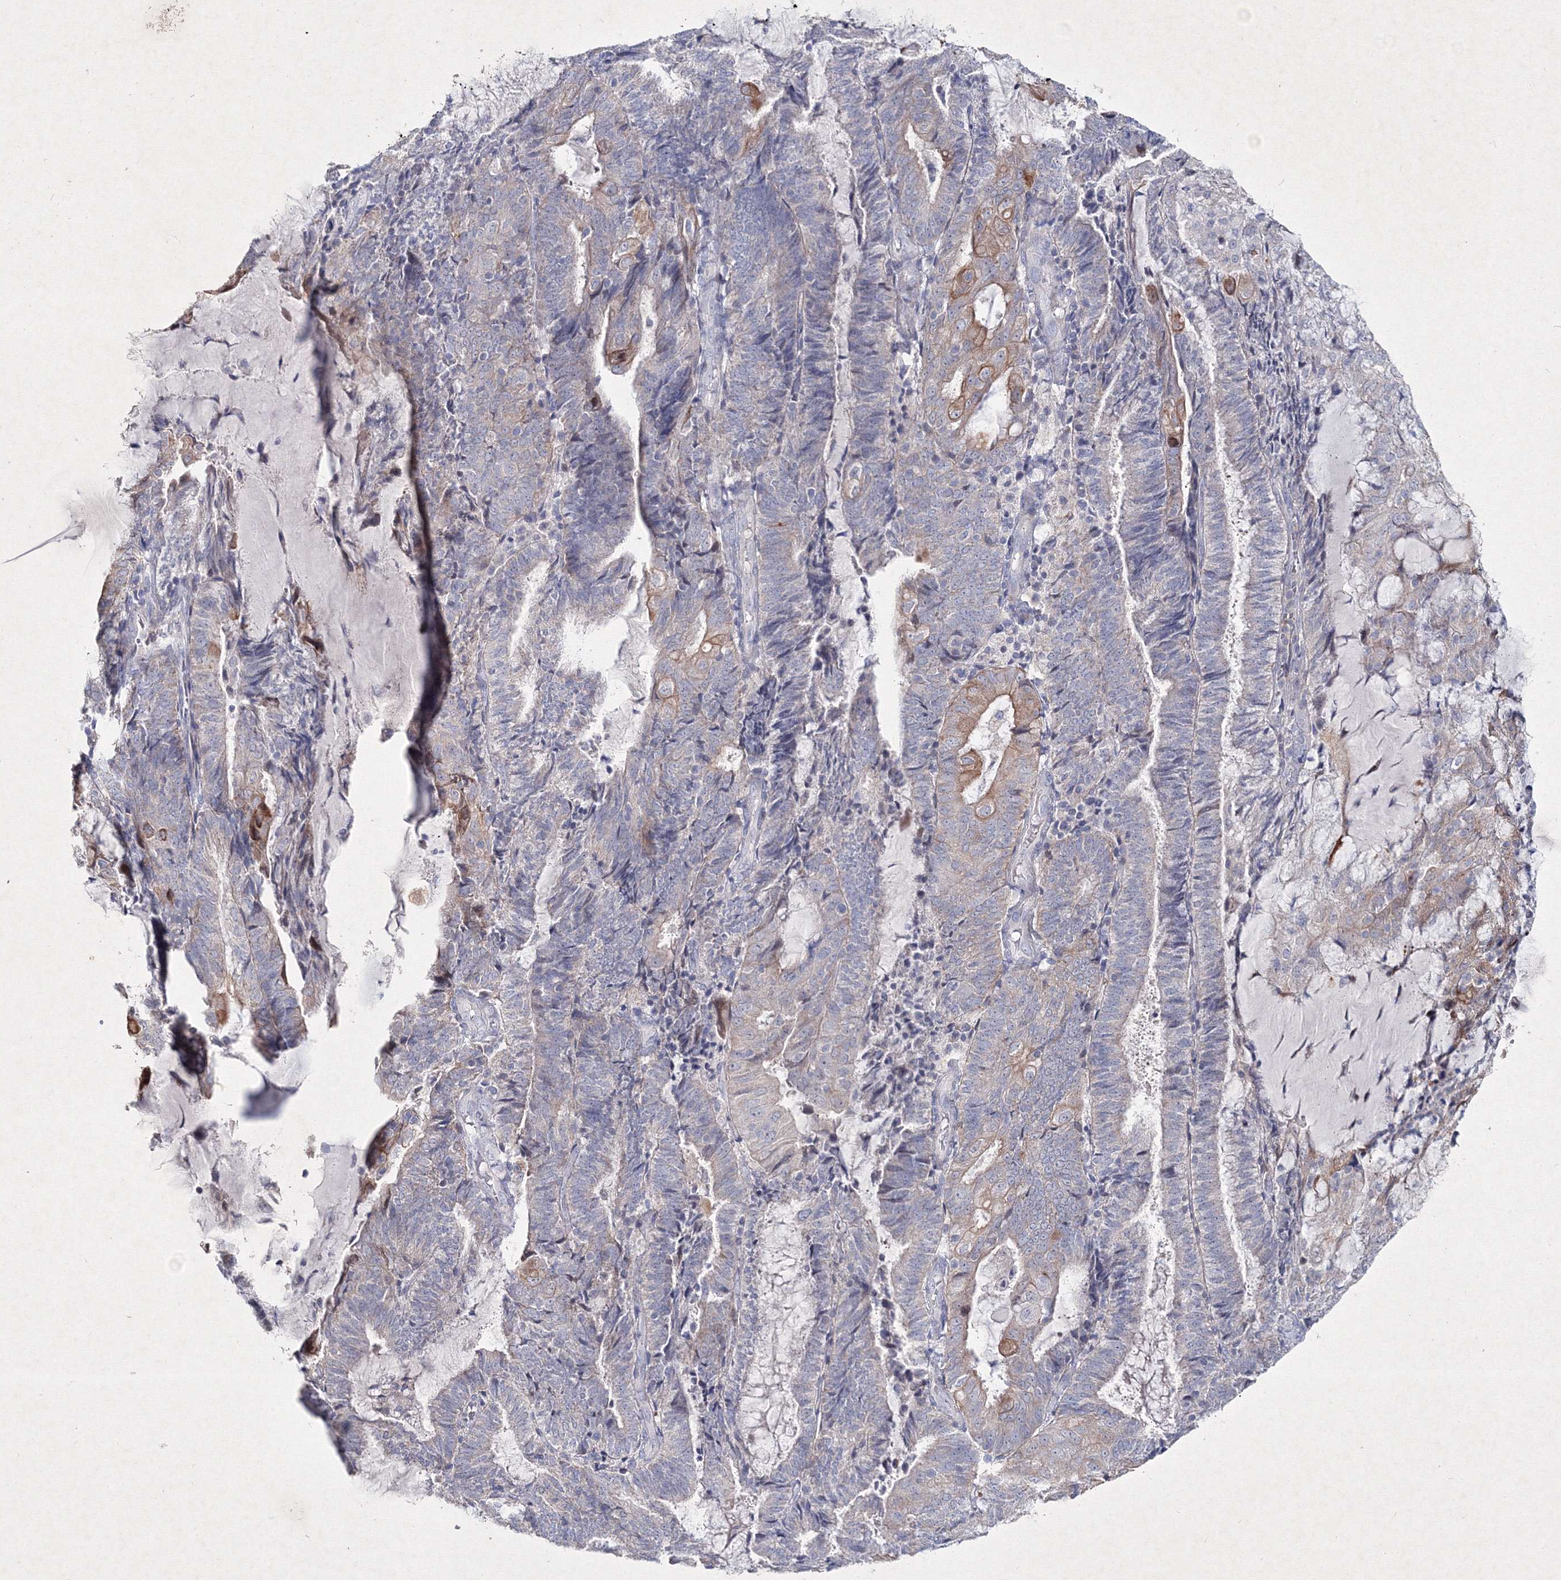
{"staining": {"intensity": "moderate", "quantity": "<25%", "location": "cytoplasmic/membranous"}, "tissue": "endometrial cancer", "cell_type": "Tumor cells", "image_type": "cancer", "snomed": [{"axis": "morphology", "description": "Adenocarcinoma, NOS"}, {"axis": "topography", "description": "Endometrium"}], "caption": "Endometrial adenocarcinoma tissue shows moderate cytoplasmic/membranous expression in approximately <25% of tumor cells", "gene": "SMIM29", "patient": {"sex": "female", "age": 81}}